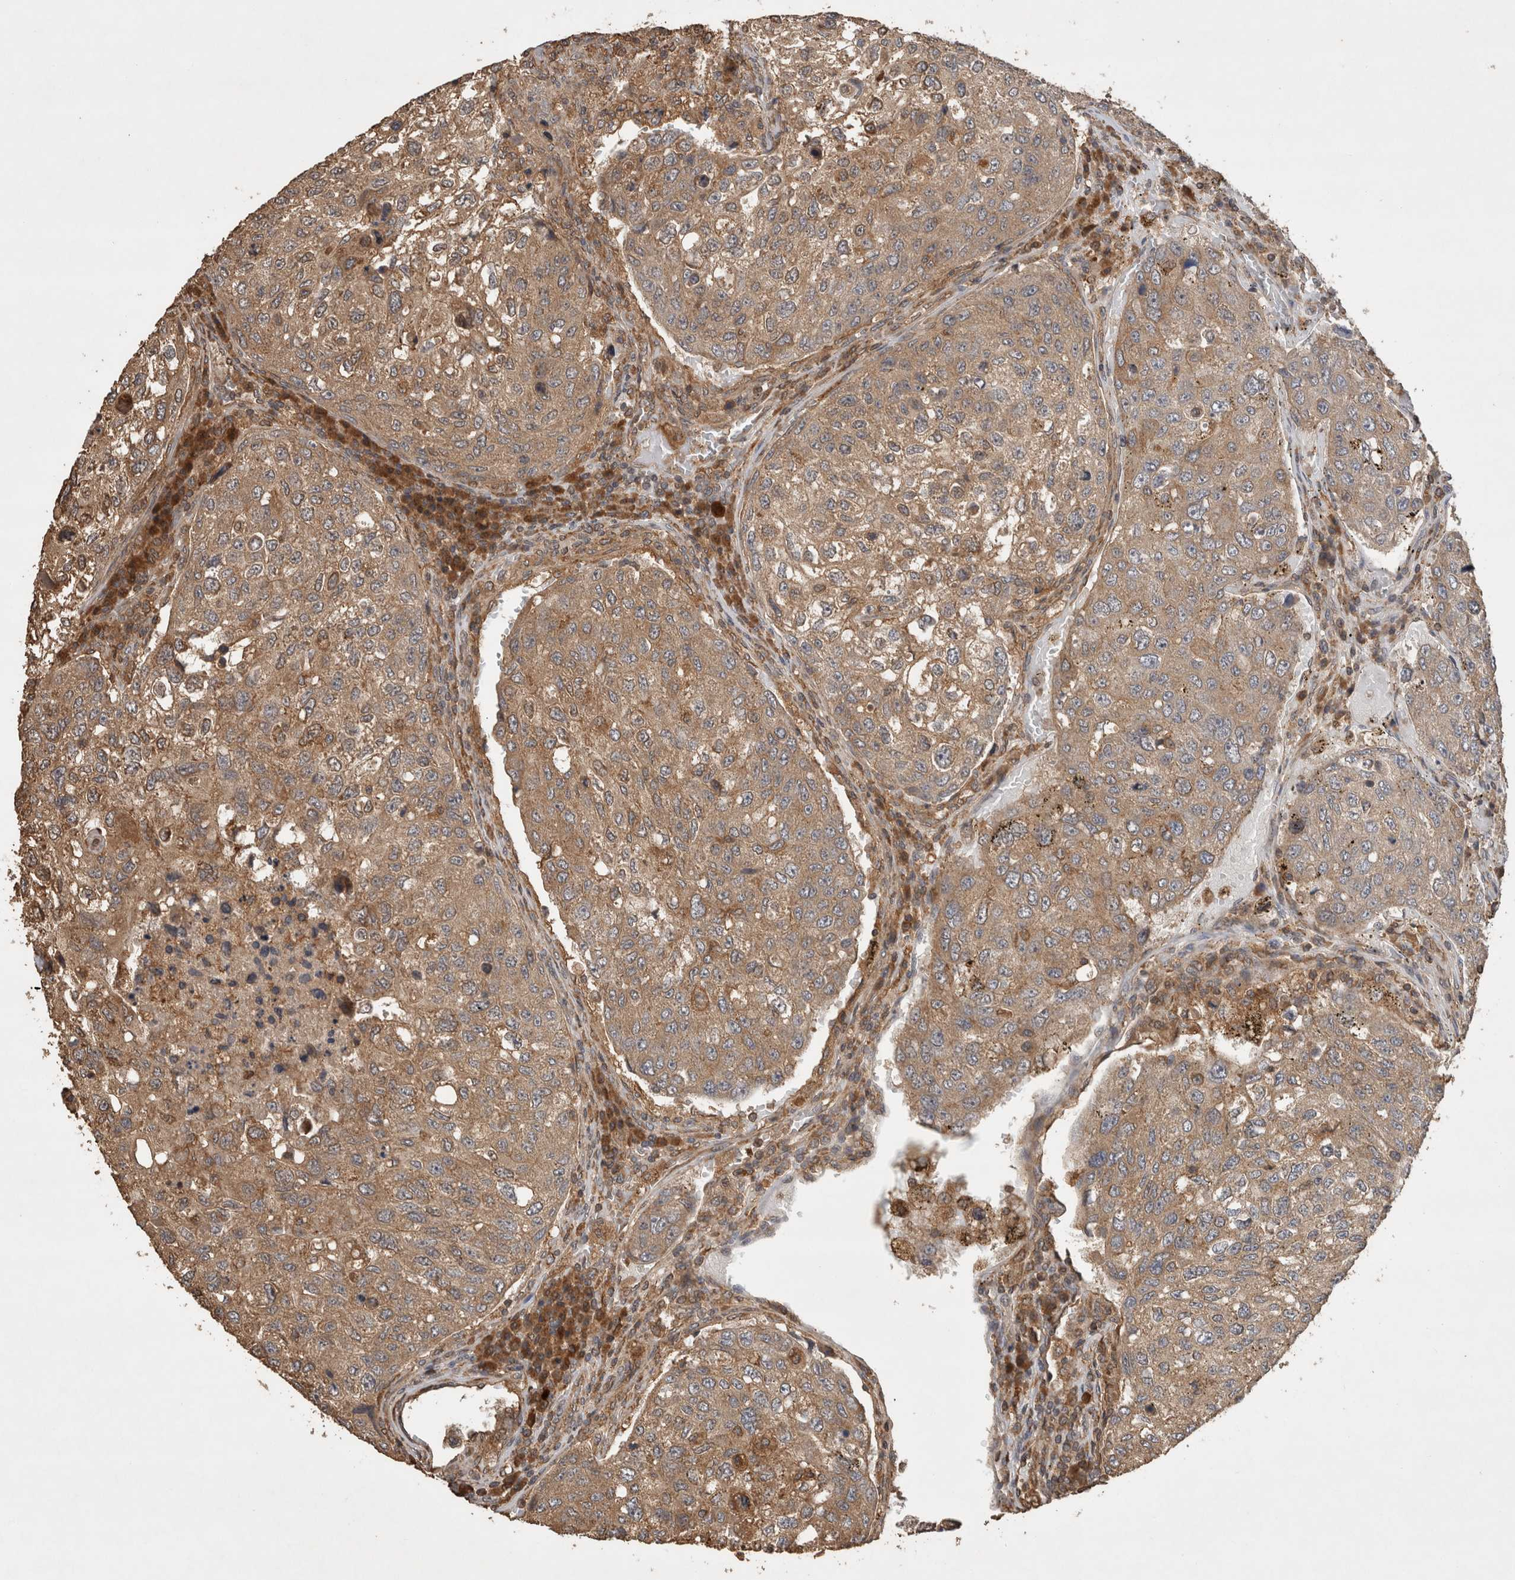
{"staining": {"intensity": "moderate", "quantity": ">75%", "location": "cytoplasmic/membranous"}, "tissue": "urothelial cancer", "cell_type": "Tumor cells", "image_type": "cancer", "snomed": [{"axis": "morphology", "description": "Urothelial carcinoma, High grade"}, {"axis": "topography", "description": "Lymph node"}, {"axis": "topography", "description": "Urinary bladder"}], "caption": "Human urothelial cancer stained for a protein (brown) shows moderate cytoplasmic/membranous positive positivity in about >75% of tumor cells.", "gene": "OTUD7B", "patient": {"sex": "male", "age": 51}}